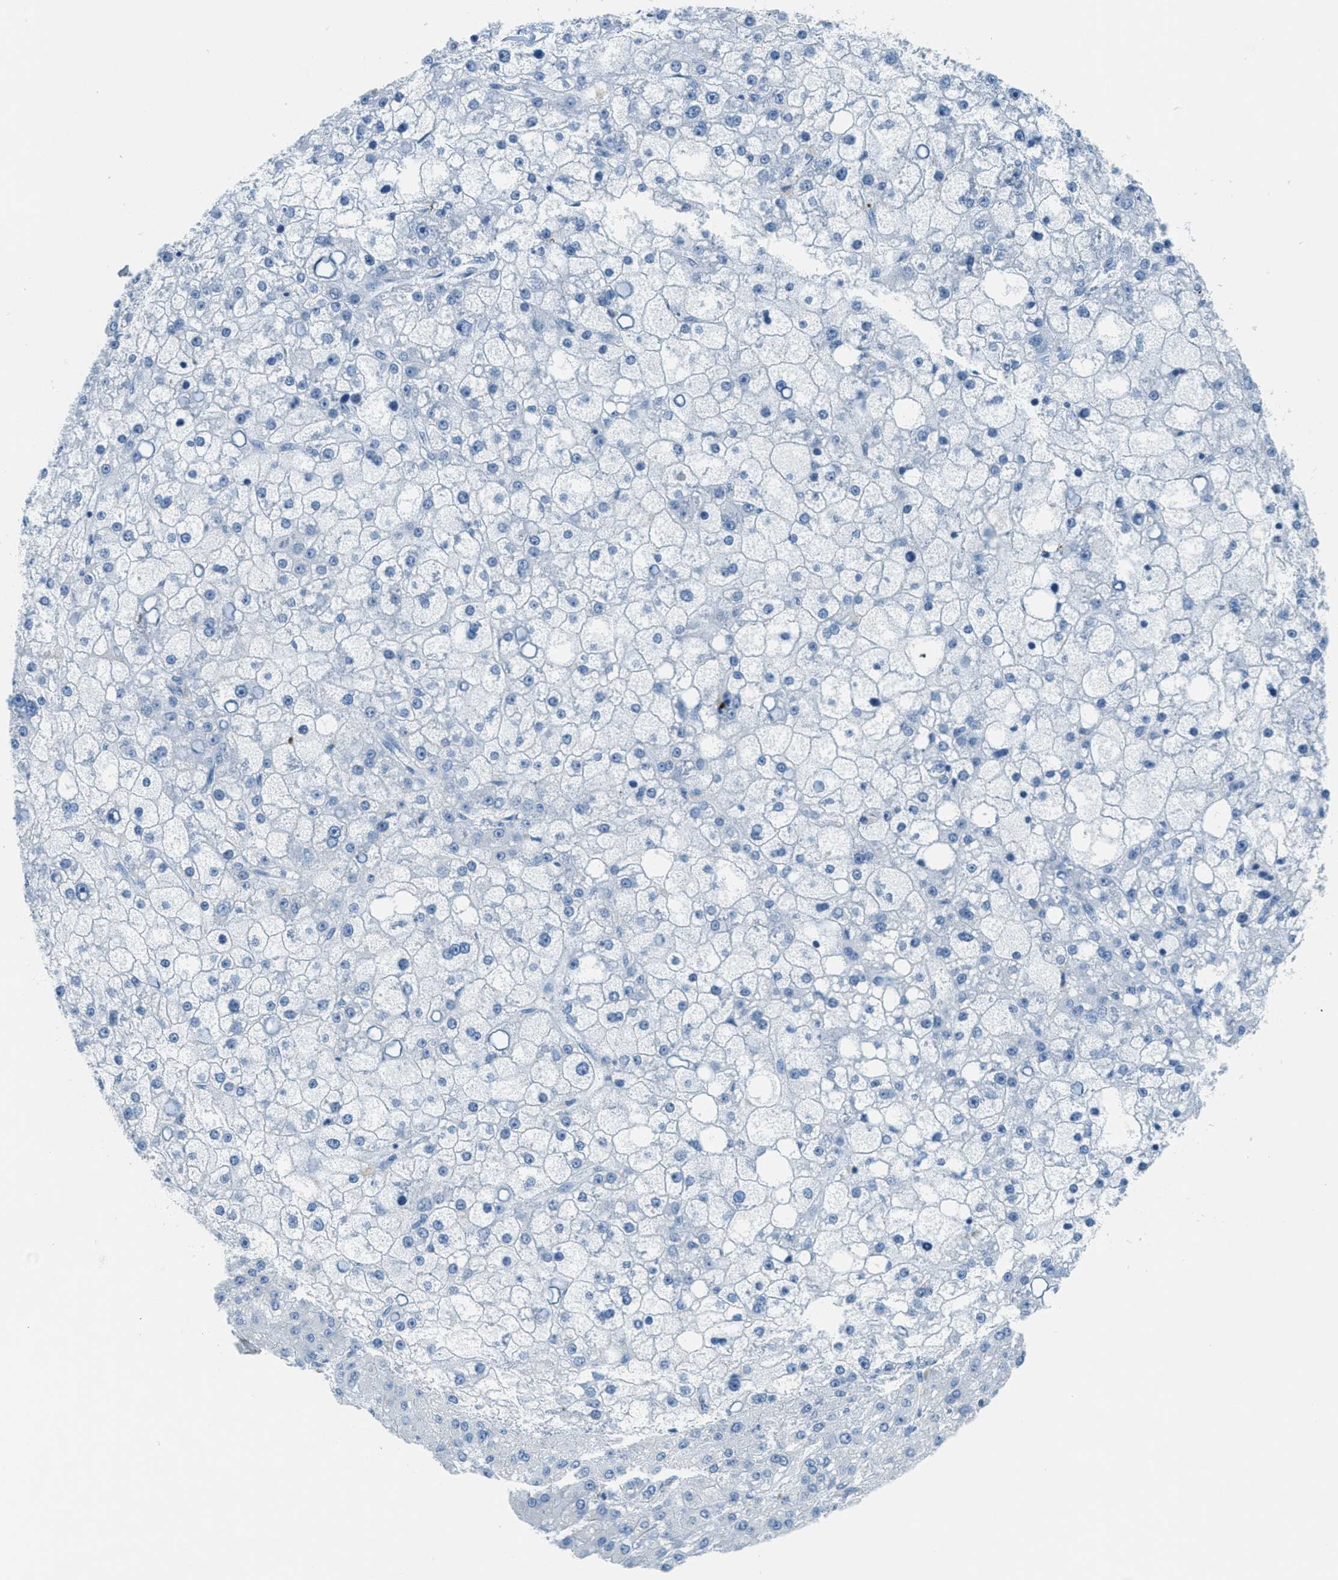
{"staining": {"intensity": "negative", "quantity": "none", "location": "none"}, "tissue": "liver cancer", "cell_type": "Tumor cells", "image_type": "cancer", "snomed": [{"axis": "morphology", "description": "Carcinoma, Hepatocellular, NOS"}, {"axis": "topography", "description": "Liver"}], "caption": "Immunohistochemistry (IHC) histopathology image of human liver hepatocellular carcinoma stained for a protein (brown), which displays no expression in tumor cells. The staining is performed using DAB brown chromogen with nuclei counter-stained in using hematoxylin.", "gene": "PPBP", "patient": {"sex": "male", "age": 67}}